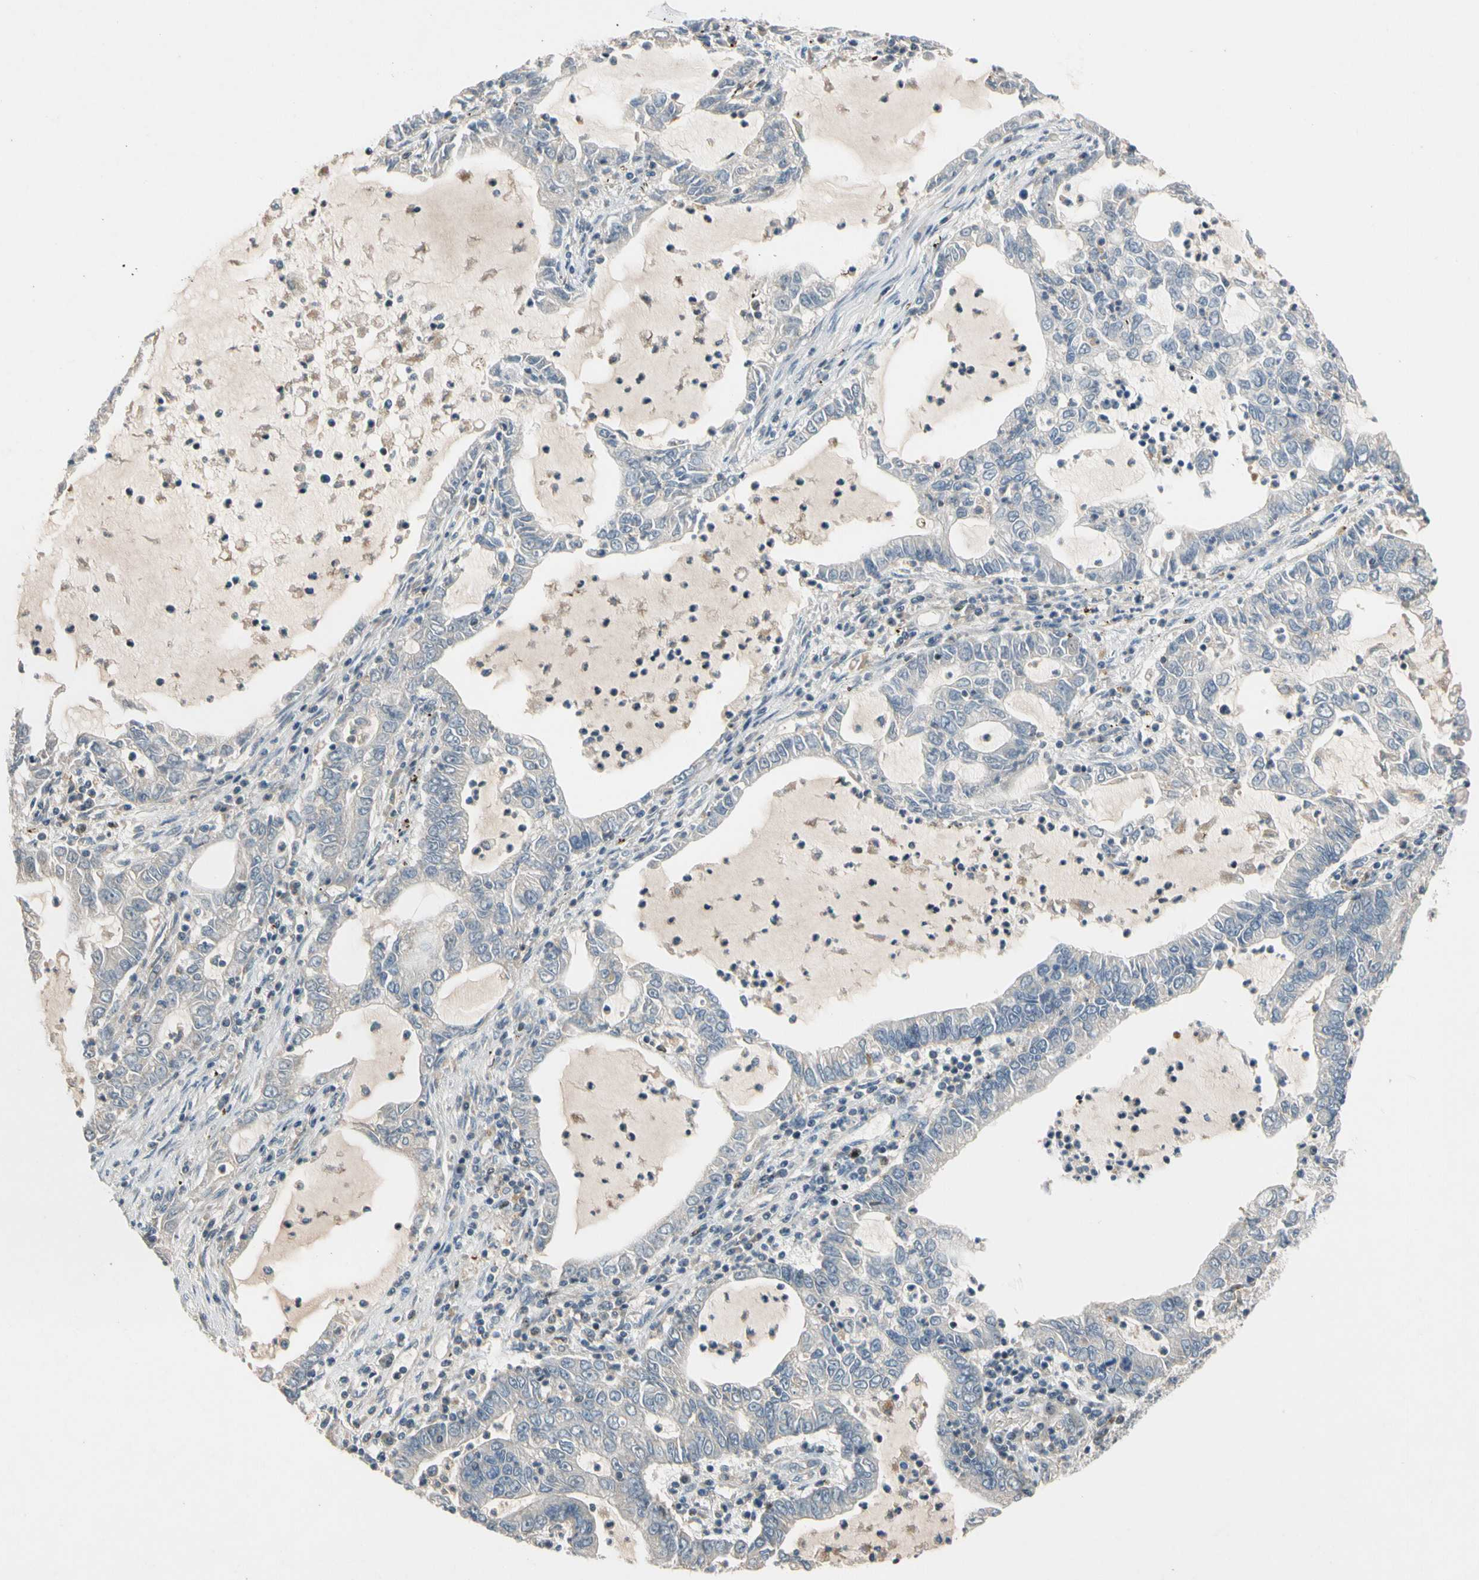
{"staining": {"intensity": "negative", "quantity": "none", "location": "none"}, "tissue": "lung cancer", "cell_type": "Tumor cells", "image_type": "cancer", "snomed": [{"axis": "morphology", "description": "Adenocarcinoma, NOS"}, {"axis": "topography", "description": "Lung"}], "caption": "High power microscopy image of an immunohistochemistry (IHC) photomicrograph of lung adenocarcinoma, revealing no significant staining in tumor cells.", "gene": "SP140", "patient": {"sex": "female", "age": 51}}